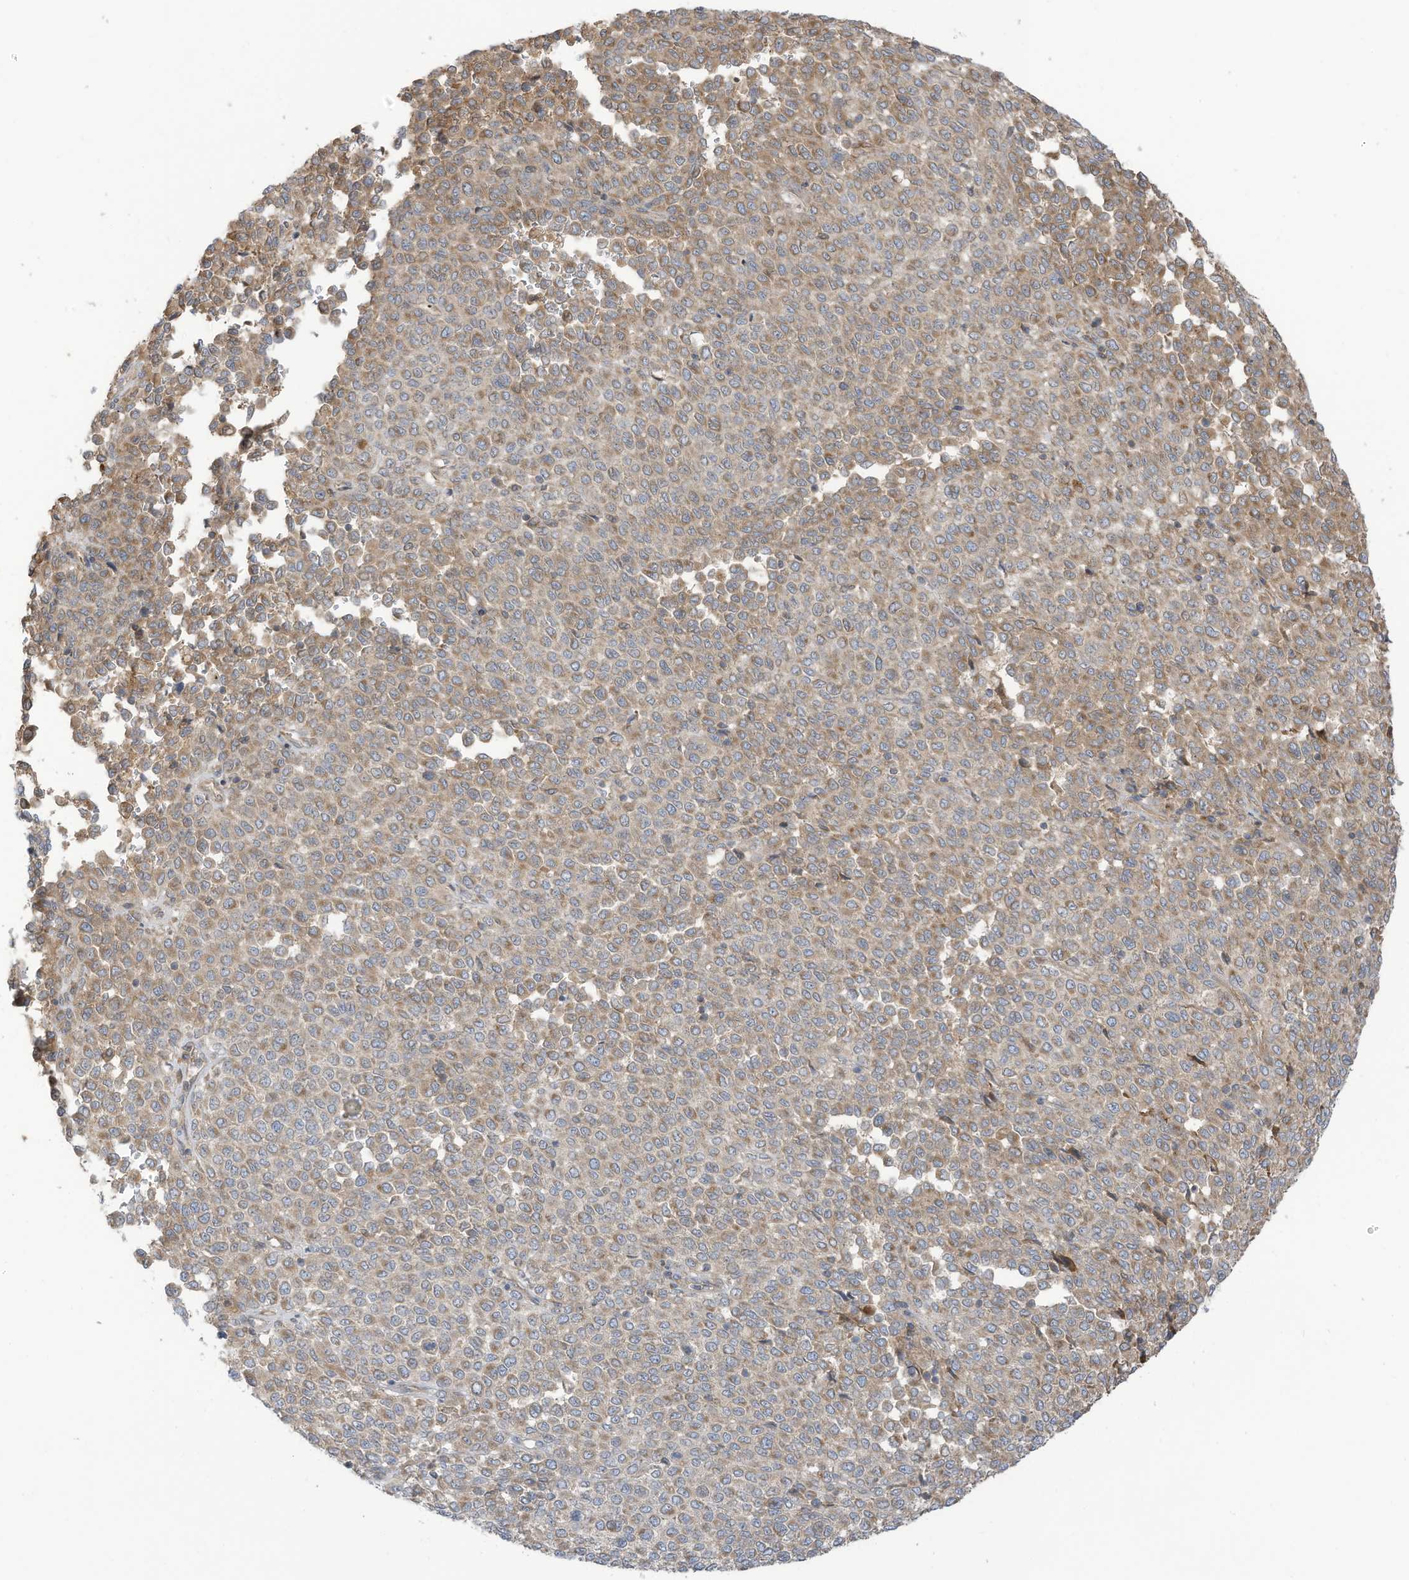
{"staining": {"intensity": "moderate", "quantity": ">75%", "location": "cytoplasmic/membranous"}, "tissue": "melanoma", "cell_type": "Tumor cells", "image_type": "cancer", "snomed": [{"axis": "morphology", "description": "Malignant melanoma, Metastatic site"}, {"axis": "topography", "description": "Pancreas"}], "caption": "Protein expression analysis of human melanoma reveals moderate cytoplasmic/membranous expression in approximately >75% of tumor cells.", "gene": "CGAS", "patient": {"sex": "female", "age": 30}}